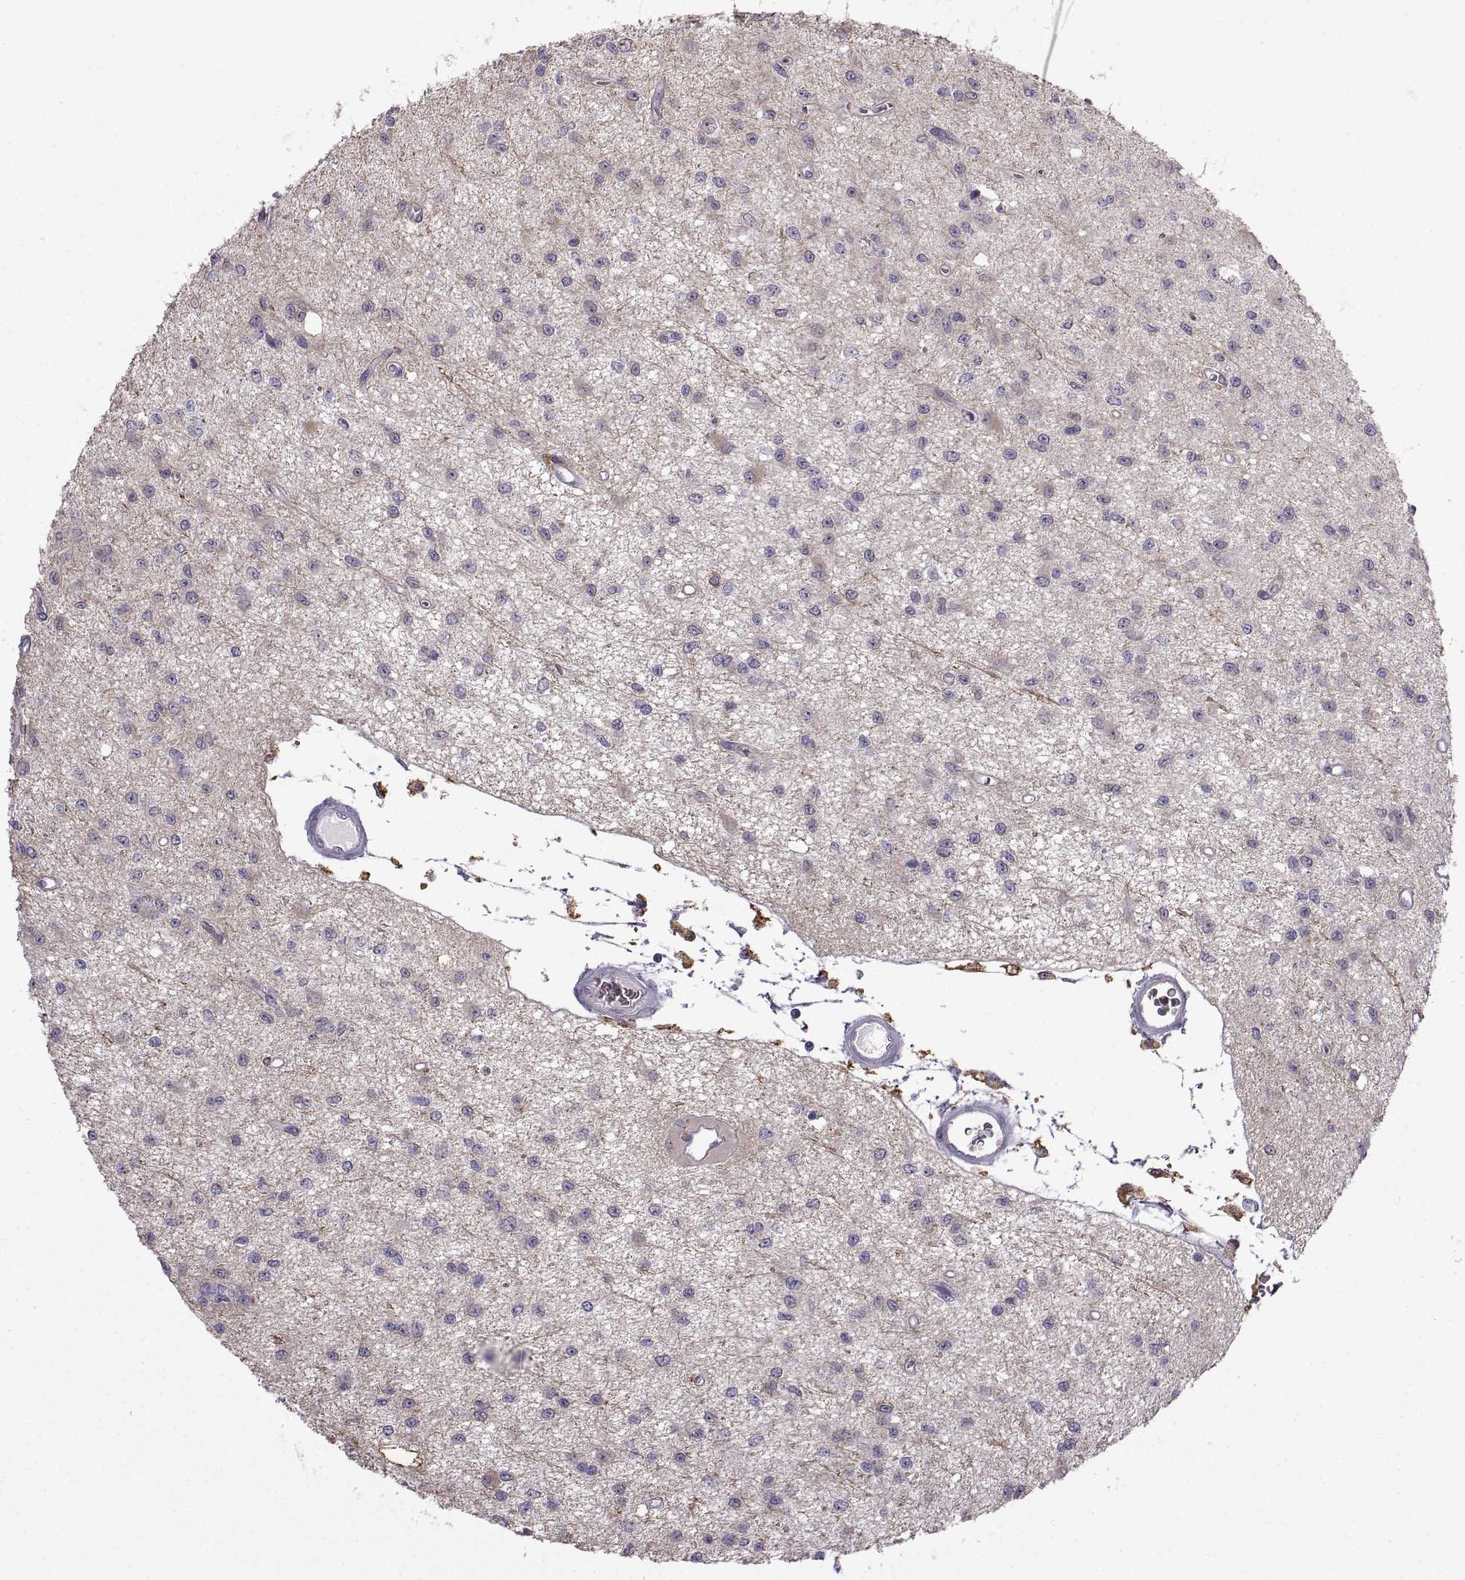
{"staining": {"intensity": "negative", "quantity": "none", "location": "none"}, "tissue": "glioma", "cell_type": "Tumor cells", "image_type": "cancer", "snomed": [{"axis": "morphology", "description": "Glioma, malignant, Low grade"}, {"axis": "topography", "description": "Brain"}], "caption": "The histopathology image exhibits no significant positivity in tumor cells of low-grade glioma (malignant).", "gene": "MEIOC", "patient": {"sex": "female", "age": 45}}